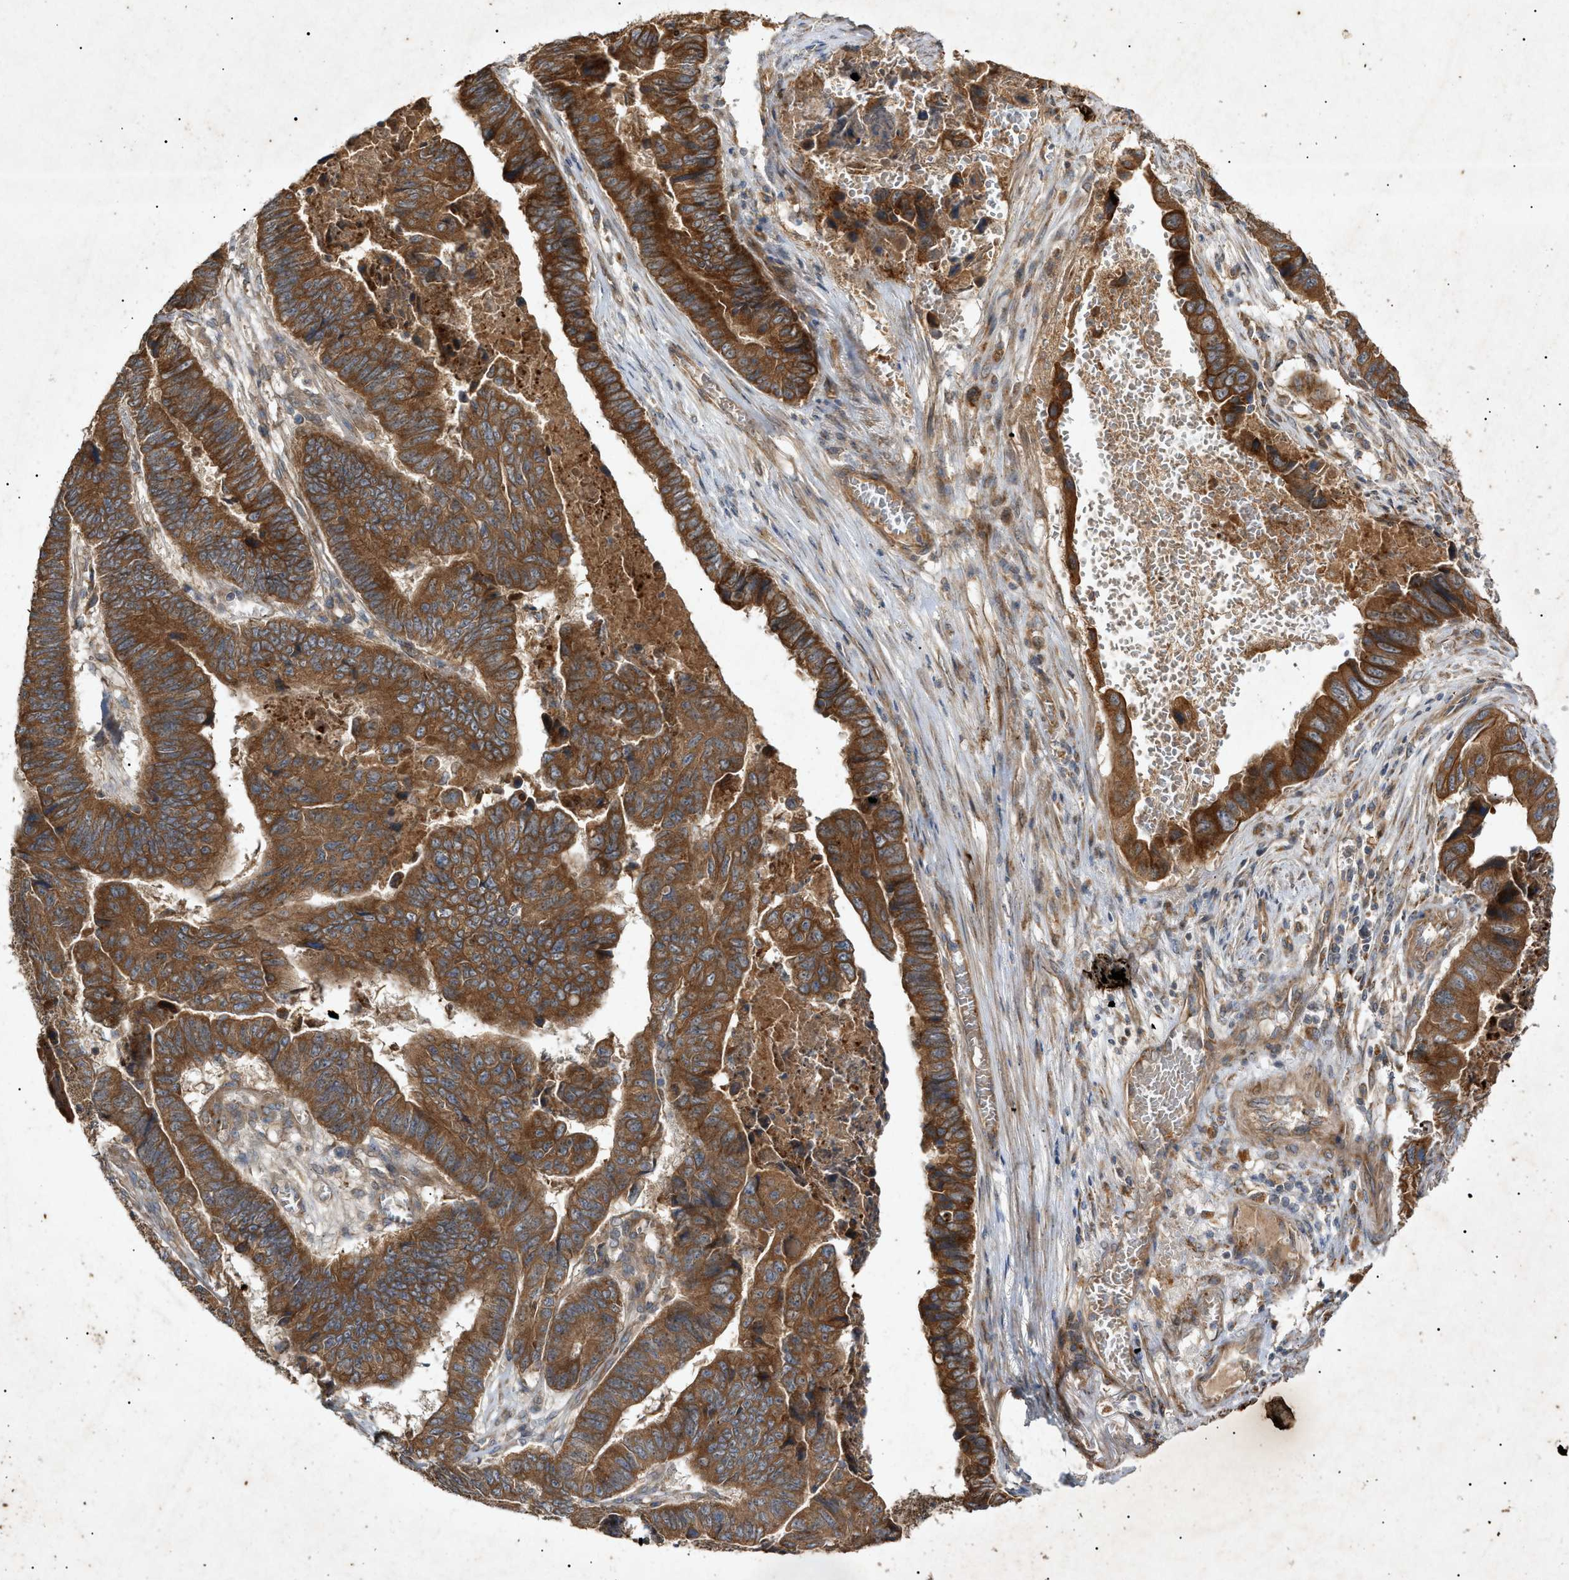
{"staining": {"intensity": "strong", "quantity": ">75%", "location": "cytoplasmic/membranous"}, "tissue": "stomach cancer", "cell_type": "Tumor cells", "image_type": "cancer", "snomed": [{"axis": "morphology", "description": "Adenocarcinoma, NOS"}, {"axis": "topography", "description": "Stomach, lower"}], "caption": "Immunohistochemical staining of stomach adenocarcinoma demonstrates strong cytoplasmic/membranous protein staining in approximately >75% of tumor cells.", "gene": "MTCH1", "patient": {"sex": "male", "age": 77}}